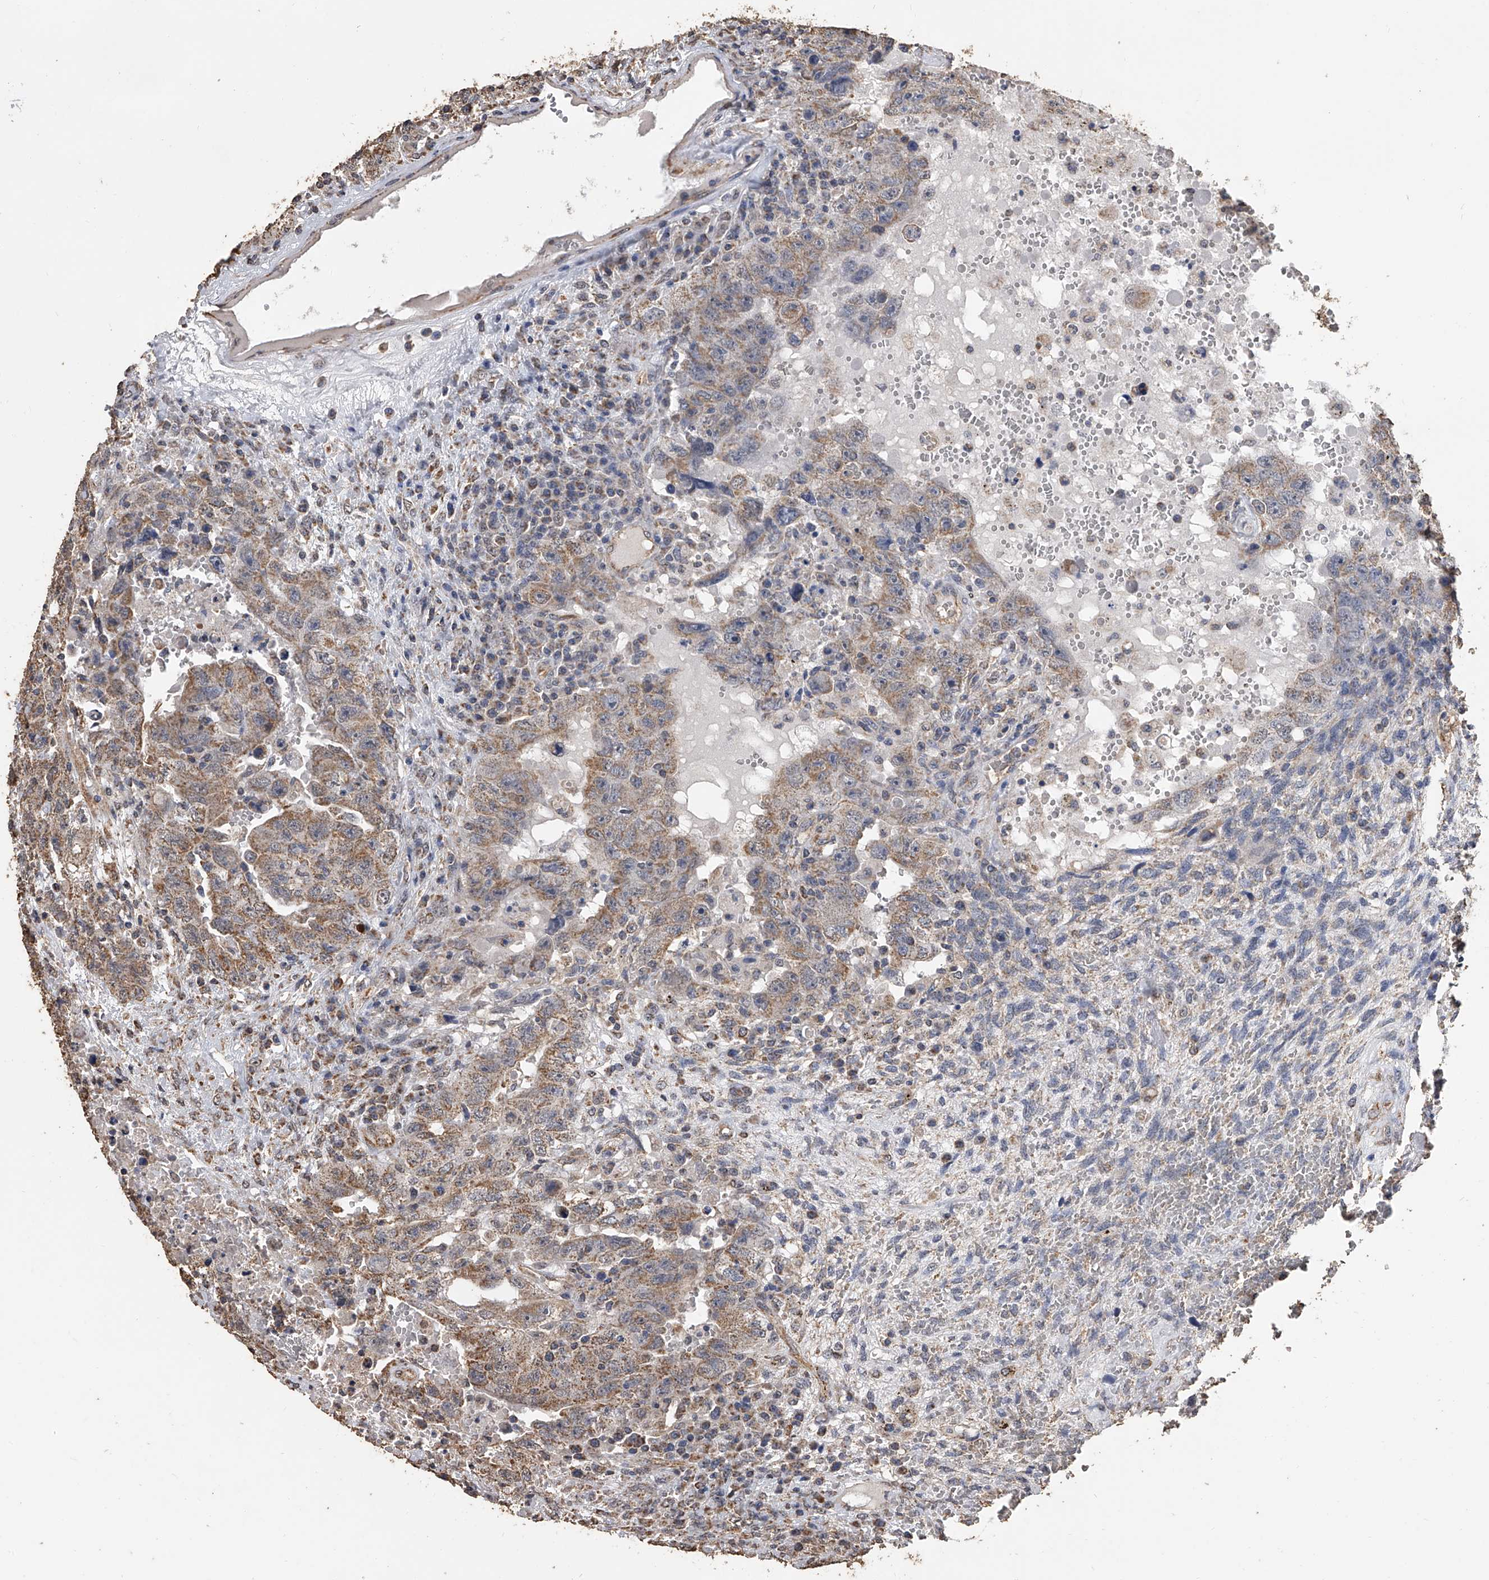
{"staining": {"intensity": "moderate", "quantity": ">75%", "location": "cytoplasmic/membranous"}, "tissue": "testis cancer", "cell_type": "Tumor cells", "image_type": "cancer", "snomed": [{"axis": "morphology", "description": "Carcinoma, Embryonal, NOS"}, {"axis": "topography", "description": "Testis"}], "caption": "This photomicrograph shows immunohistochemistry (IHC) staining of testis cancer (embryonal carcinoma), with medium moderate cytoplasmic/membranous staining in approximately >75% of tumor cells.", "gene": "MRPL28", "patient": {"sex": "male", "age": 26}}